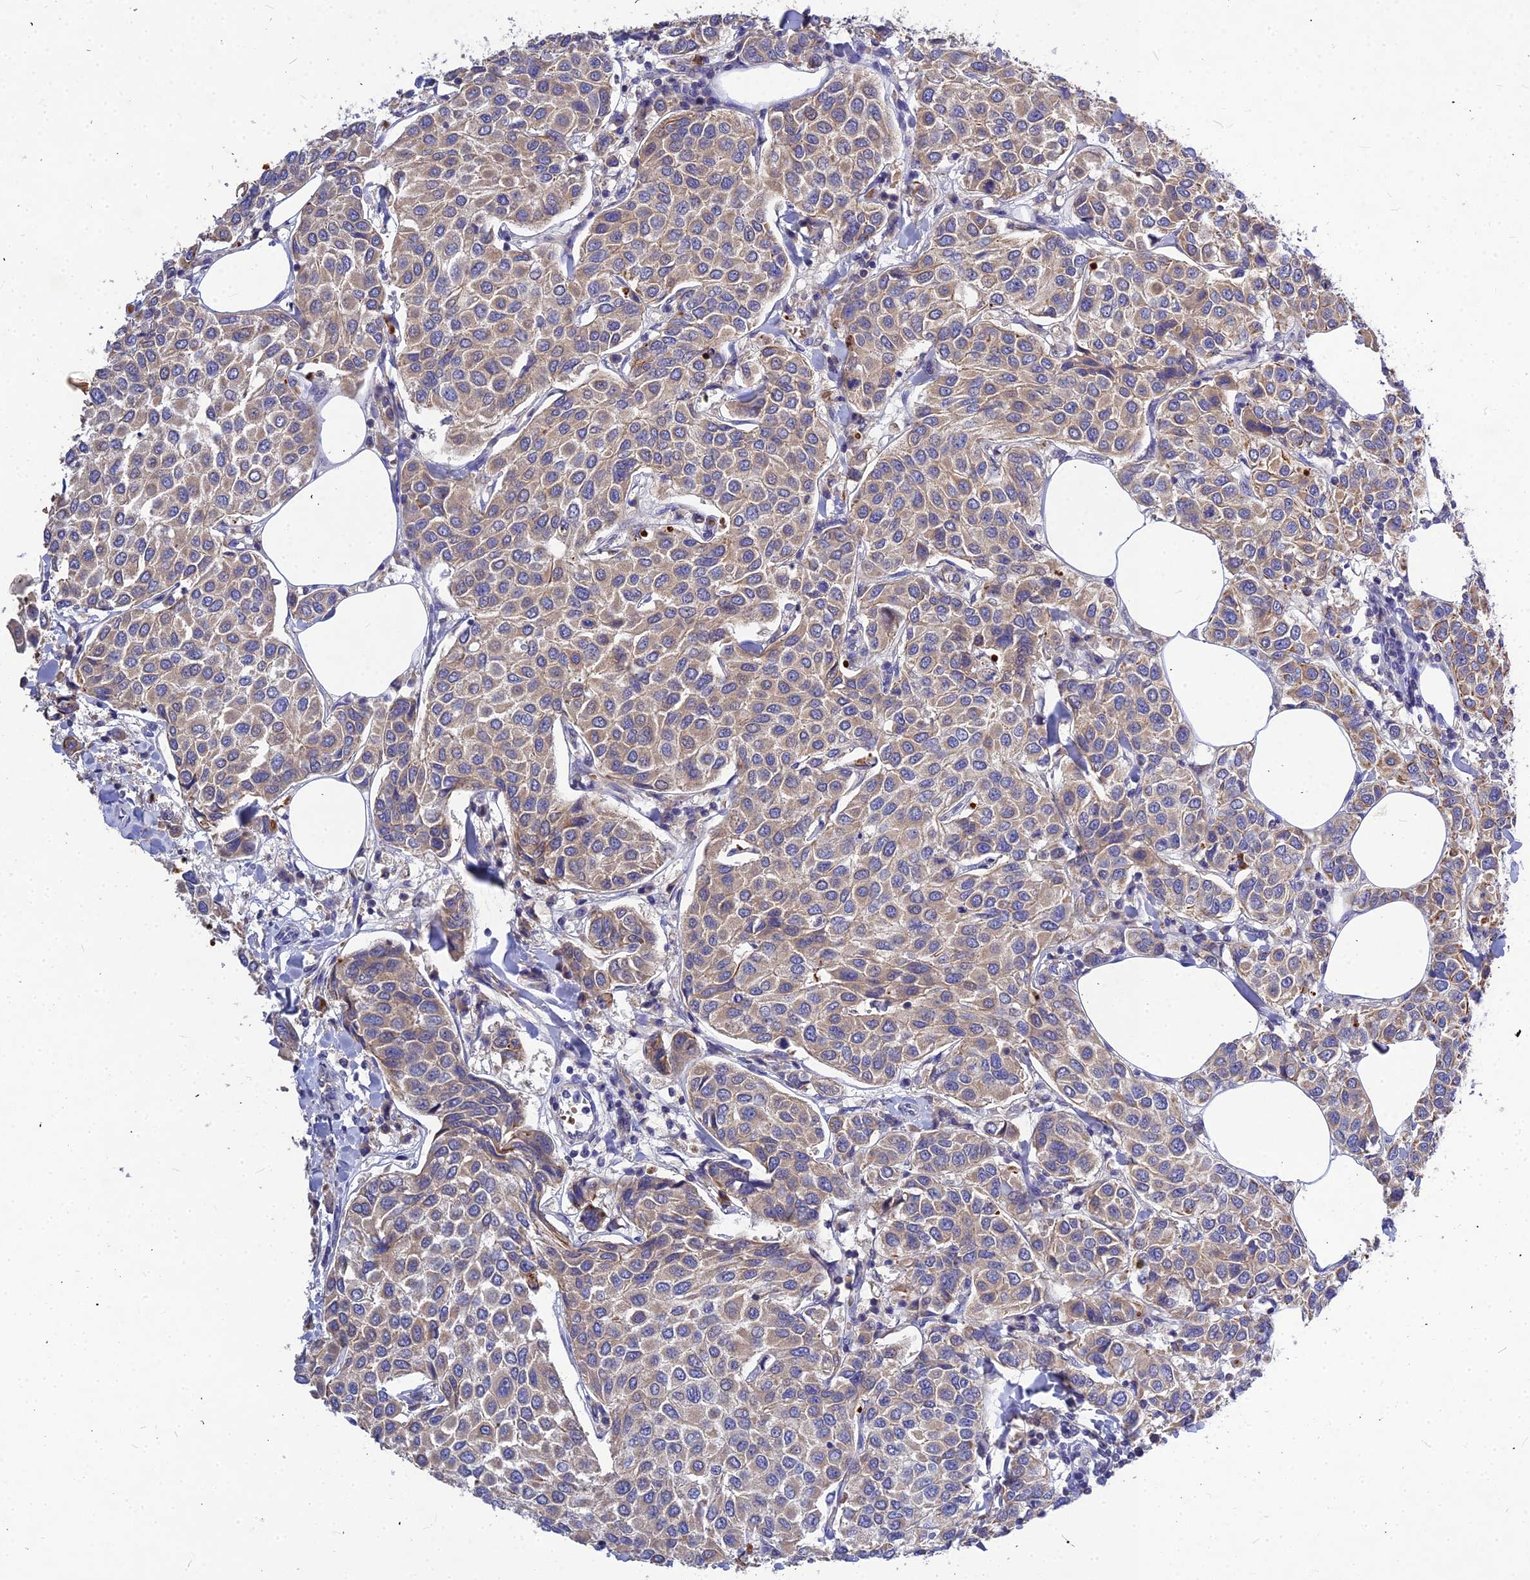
{"staining": {"intensity": "weak", "quantity": "25%-75%", "location": "cytoplasmic/membranous"}, "tissue": "breast cancer", "cell_type": "Tumor cells", "image_type": "cancer", "snomed": [{"axis": "morphology", "description": "Duct carcinoma"}, {"axis": "topography", "description": "Breast"}], "caption": "Brown immunohistochemical staining in breast cancer (intraductal carcinoma) reveals weak cytoplasmic/membranous expression in approximately 25%-75% of tumor cells. The staining is performed using DAB (3,3'-diaminobenzidine) brown chromogen to label protein expression. The nuclei are counter-stained blue using hematoxylin.", "gene": "DMRTA1", "patient": {"sex": "female", "age": 55}}